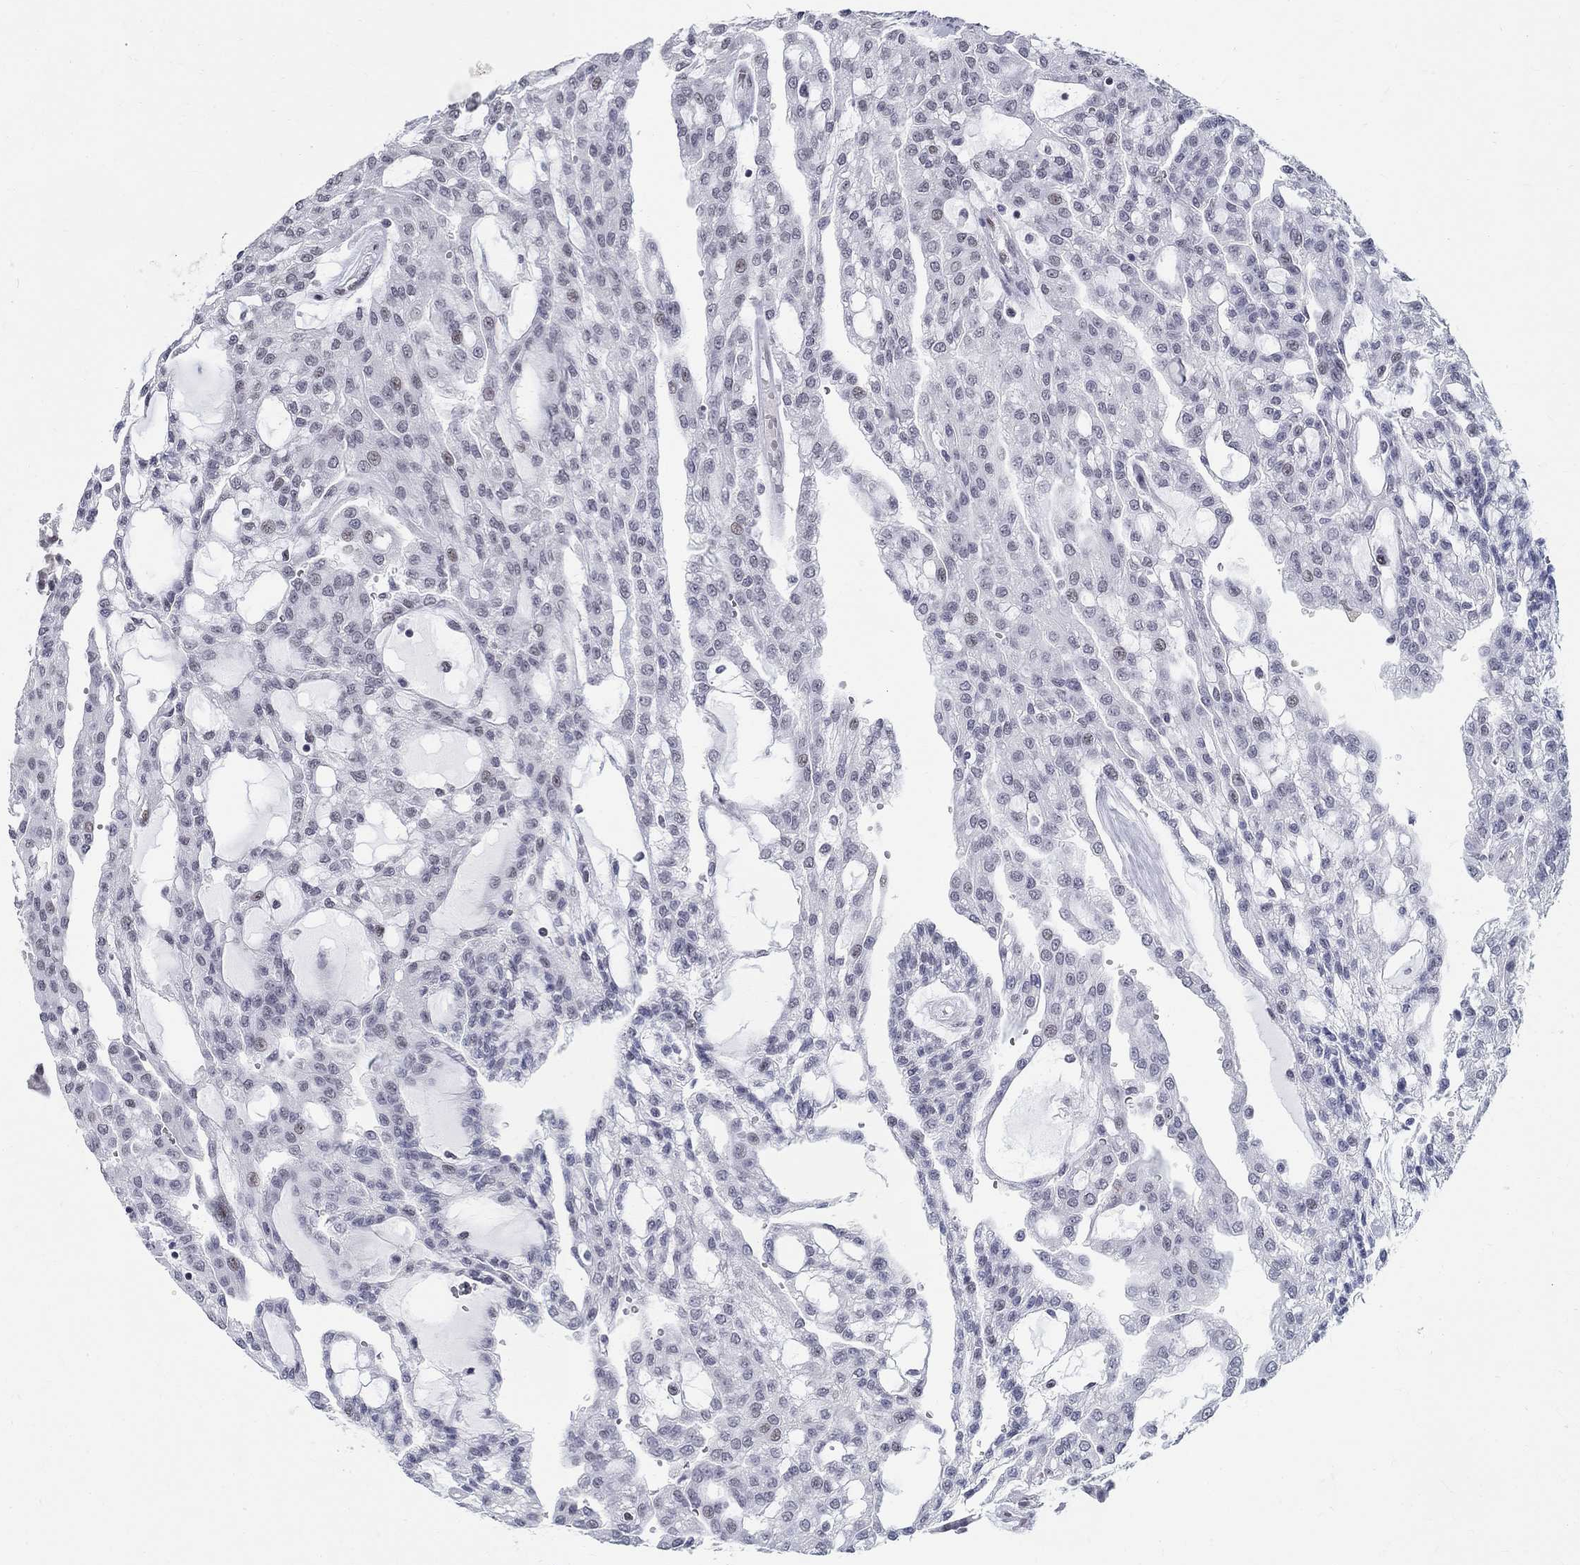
{"staining": {"intensity": "negative", "quantity": "none", "location": "none"}, "tissue": "renal cancer", "cell_type": "Tumor cells", "image_type": "cancer", "snomed": [{"axis": "morphology", "description": "Adenocarcinoma, NOS"}, {"axis": "topography", "description": "Kidney"}], "caption": "High power microscopy micrograph of an immunohistochemistry photomicrograph of renal adenocarcinoma, revealing no significant staining in tumor cells.", "gene": "BHLHE22", "patient": {"sex": "male", "age": 63}}